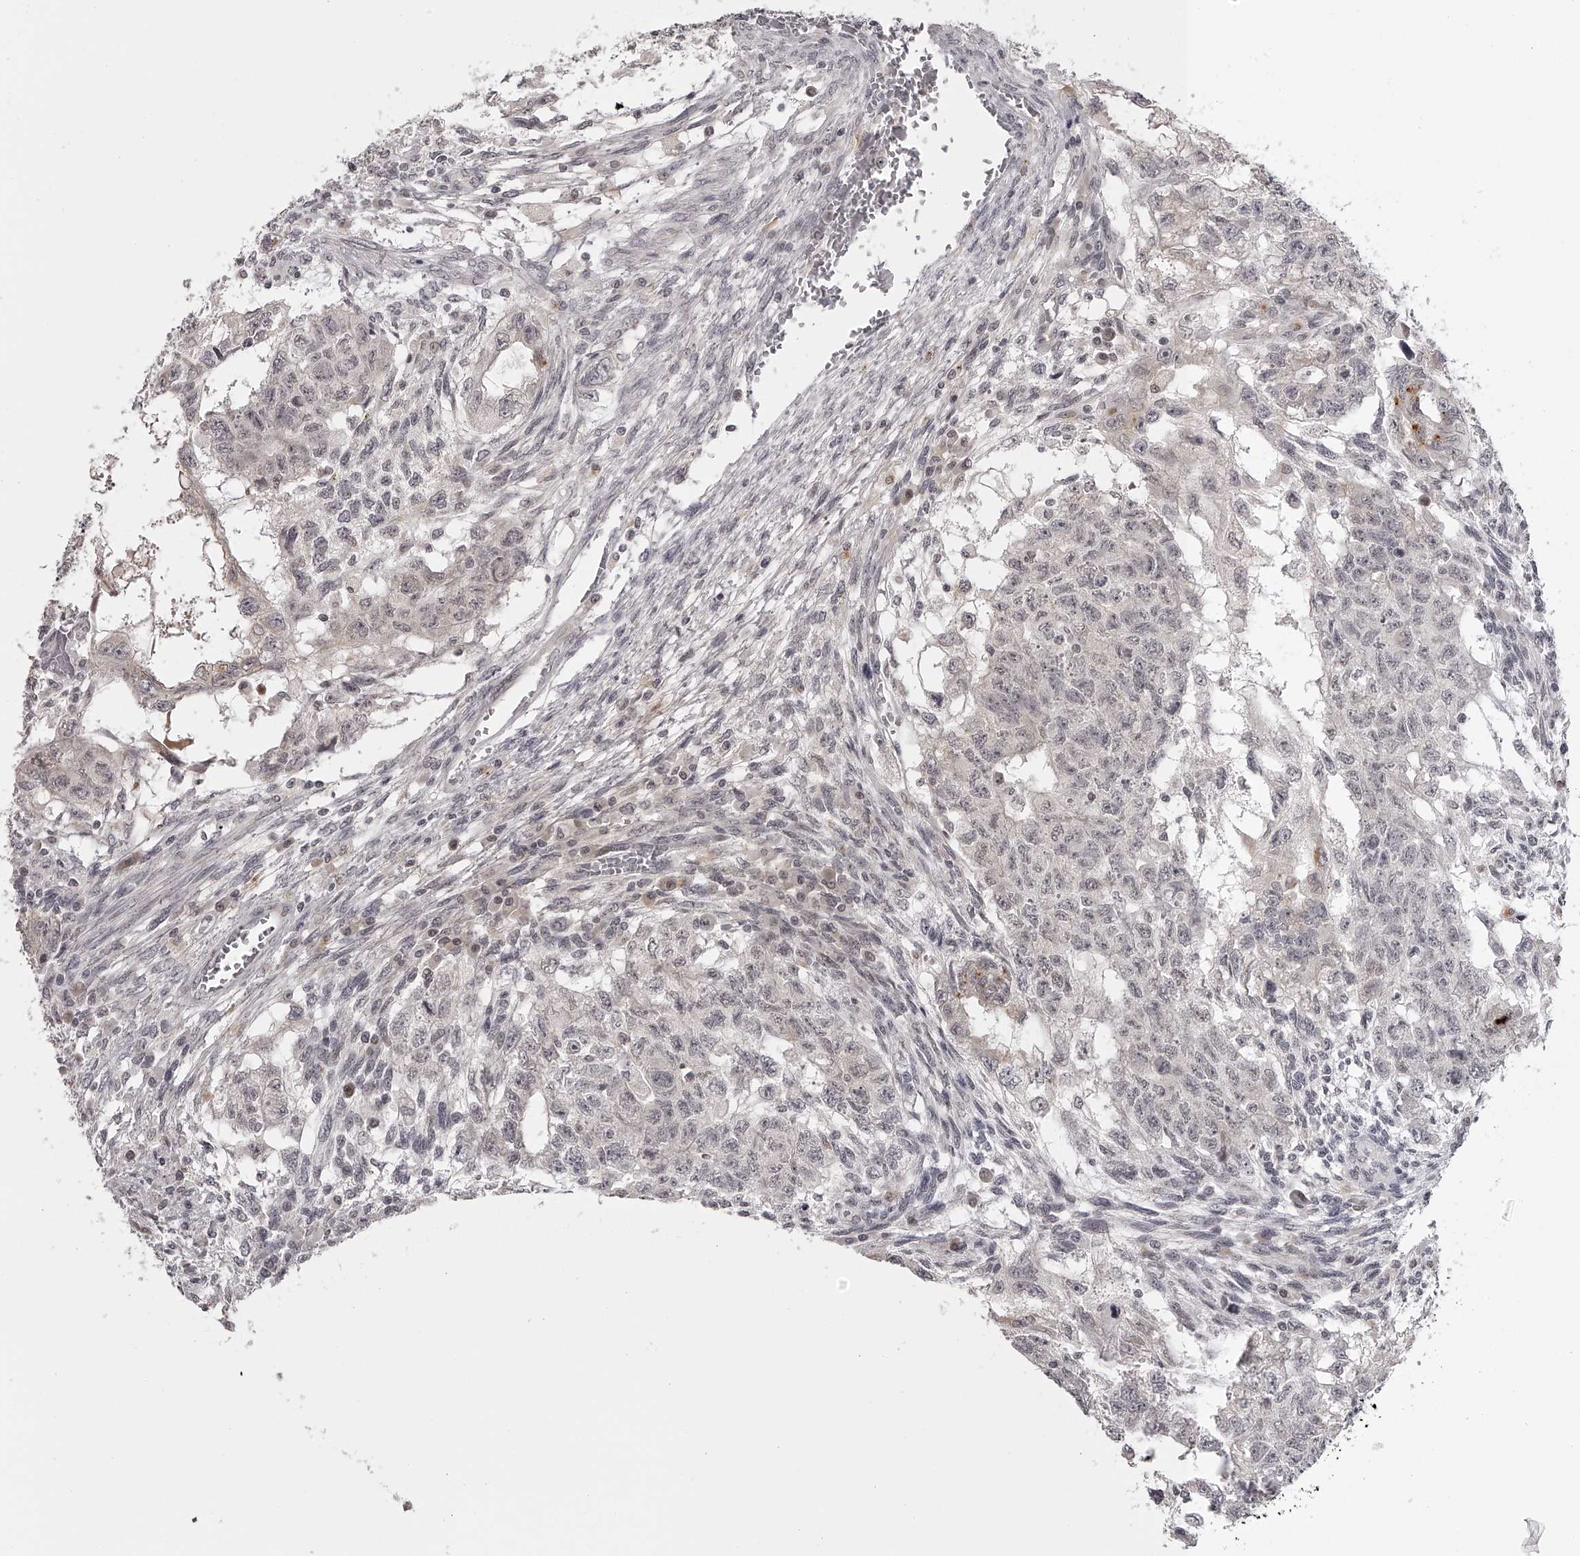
{"staining": {"intensity": "negative", "quantity": "none", "location": "none"}, "tissue": "testis cancer", "cell_type": "Tumor cells", "image_type": "cancer", "snomed": [{"axis": "morphology", "description": "Normal tissue, NOS"}, {"axis": "morphology", "description": "Carcinoma, Embryonal, NOS"}, {"axis": "topography", "description": "Testis"}], "caption": "The photomicrograph exhibits no significant positivity in tumor cells of embryonal carcinoma (testis). (Stains: DAB (3,3'-diaminobenzidine) immunohistochemistry (IHC) with hematoxylin counter stain, Microscopy: brightfield microscopy at high magnification).", "gene": "RNF220", "patient": {"sex": "male", "age": 36}}